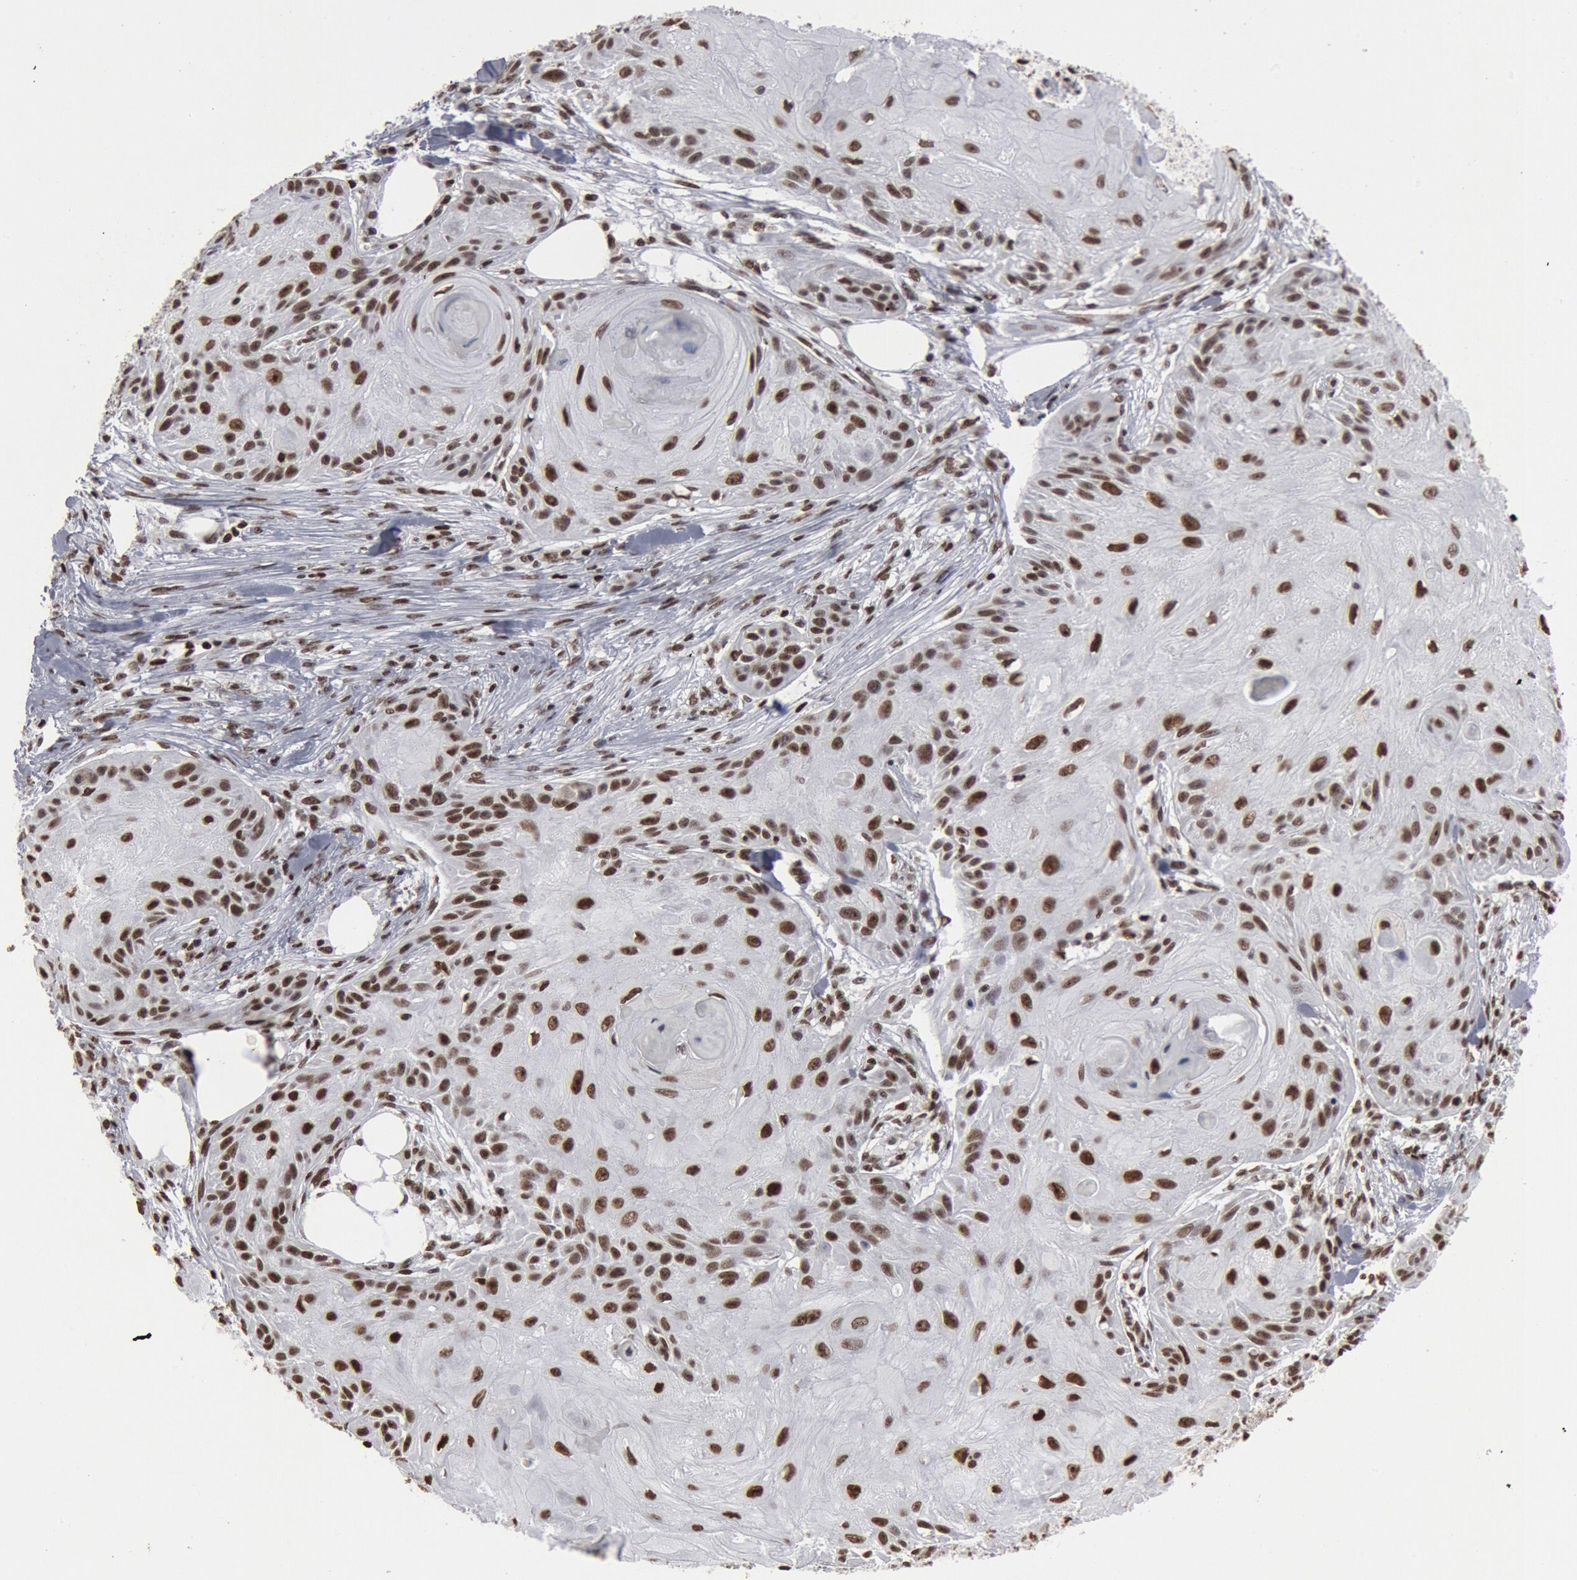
{"staining": {"intensity": "strong", "quantity": ">75%", "location": "nuclear"}, "tissue": "skin cancer", "cell_type": "Tumor cells", "image_type": "cancer", "snomed": [{"axis": "morphology", "description": "Squamous cell carcinoma, NOS"}, {"axis": "topography", "description": "Skin"}], "caption": "This is a photomicrograph of immunohistochemistry staining of squamous cell carcinoma (skin), which shows strong expression in the nuclear of tumor cells.", "gene": "SUB1", "patient": {"sex": "female", "age": 88}}